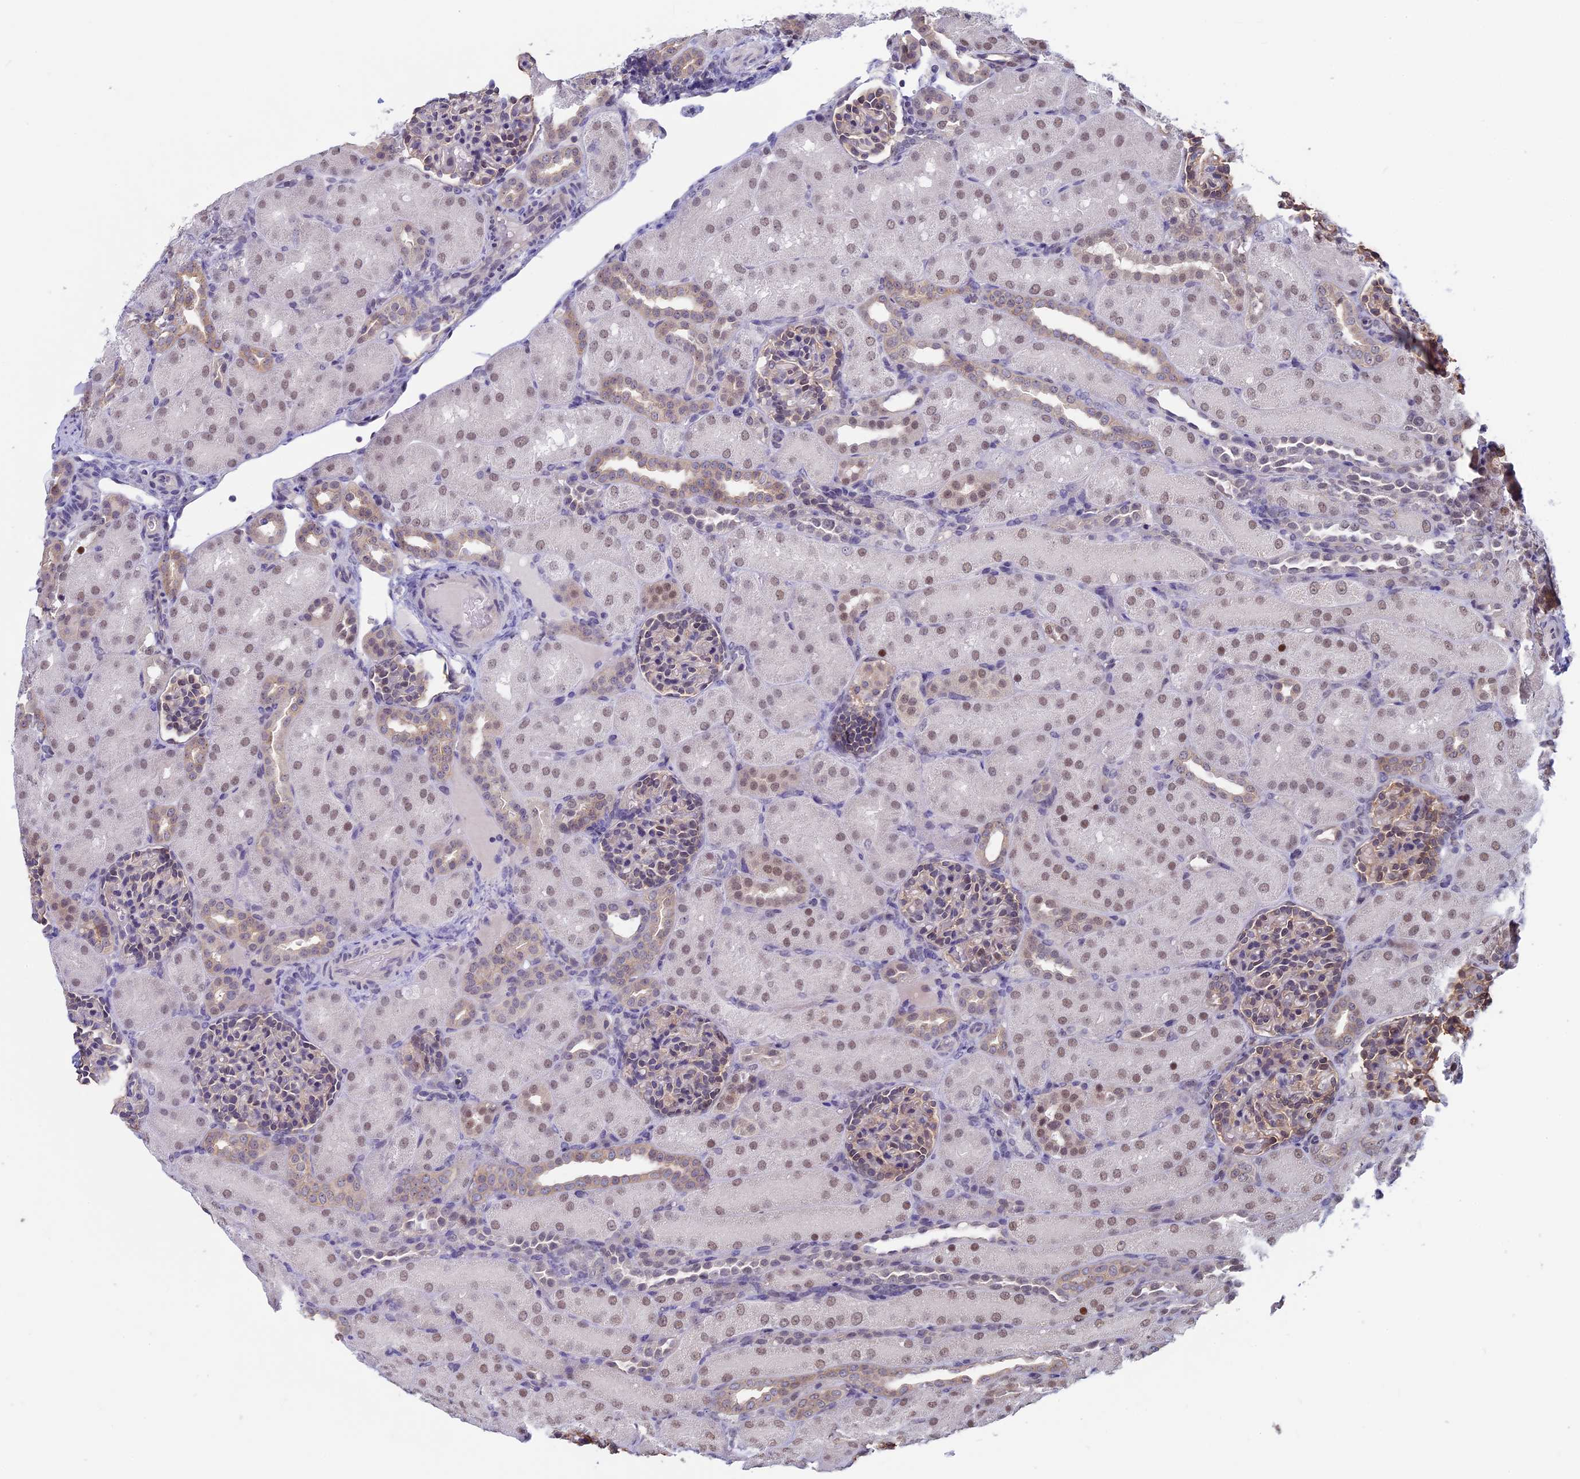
{"staining": {"intensity": "weak", "quantity": "25%-75%", "location": "nuclear"}, "tissue": "kidney", "cell_type": "Cells in glomeruli", "image_type": "normal", "snomed": [{"axis": "morphology", "description": "Normal tissue, NOS"}, {"axis": "topography", "description": "Kidney"}], "caption": "A brown stain labels weak nuclear positivity of a protein in cells in glomeruli of benign human kidney.", "gene": "SPIRE1", "patient": {"sex": "male", "age": 1}}